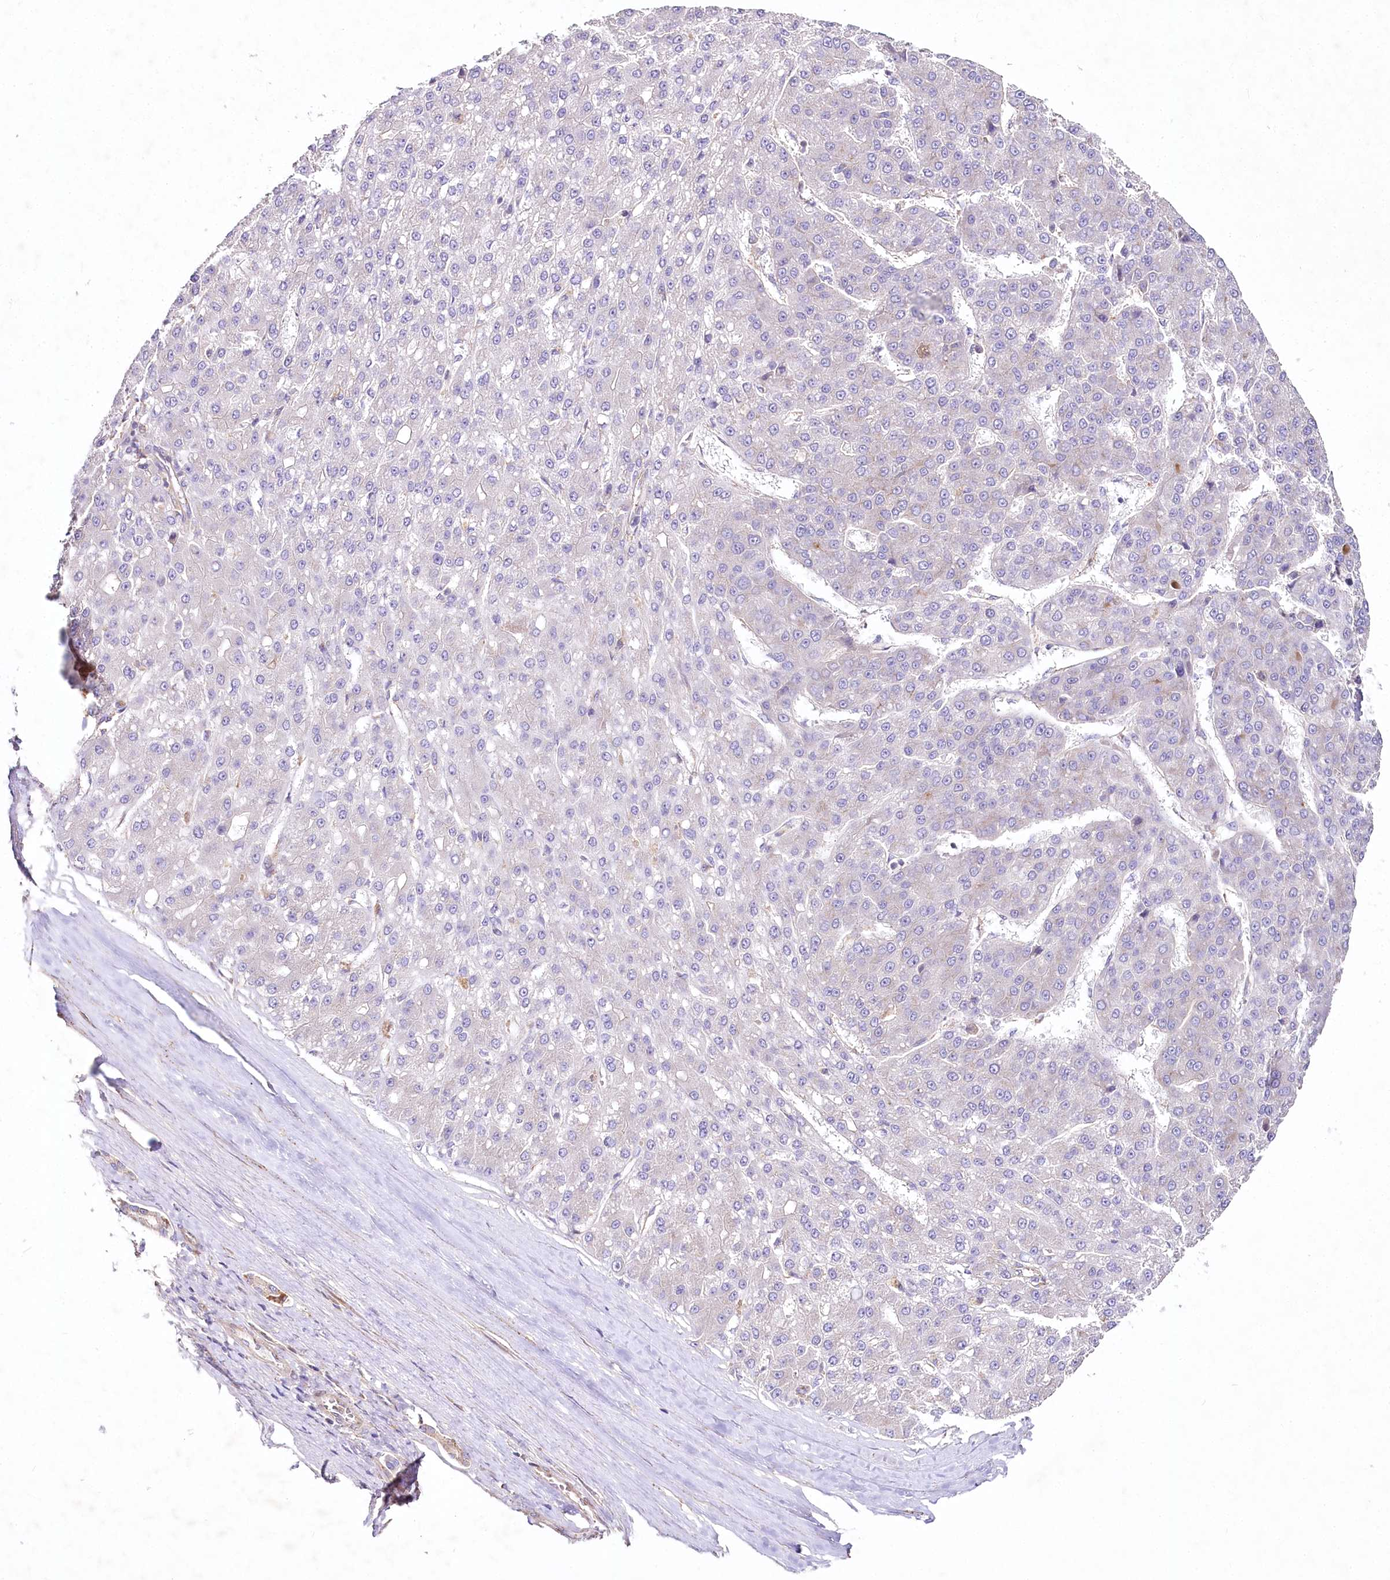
{"staining": {"intensity": "negative", "quantity": "none", "location": "none"}, "tissue": "liver cancer", "cell_type": "Tumor cells", "image_type": "cancer", "snomed": [{"axis": "morphology", "description": "Carcinoma, Hepatocellular, NOS"}, {"axis": "topography", "description": "Liver"}], "caption": "IHC histopathology image of human liver cancer (hepatocellular carcinoma) stained for a protein (brown), which reveals no expression in tumor cells.", "gene": "STX6", "patient": {"sex": "male", "age": 67}}